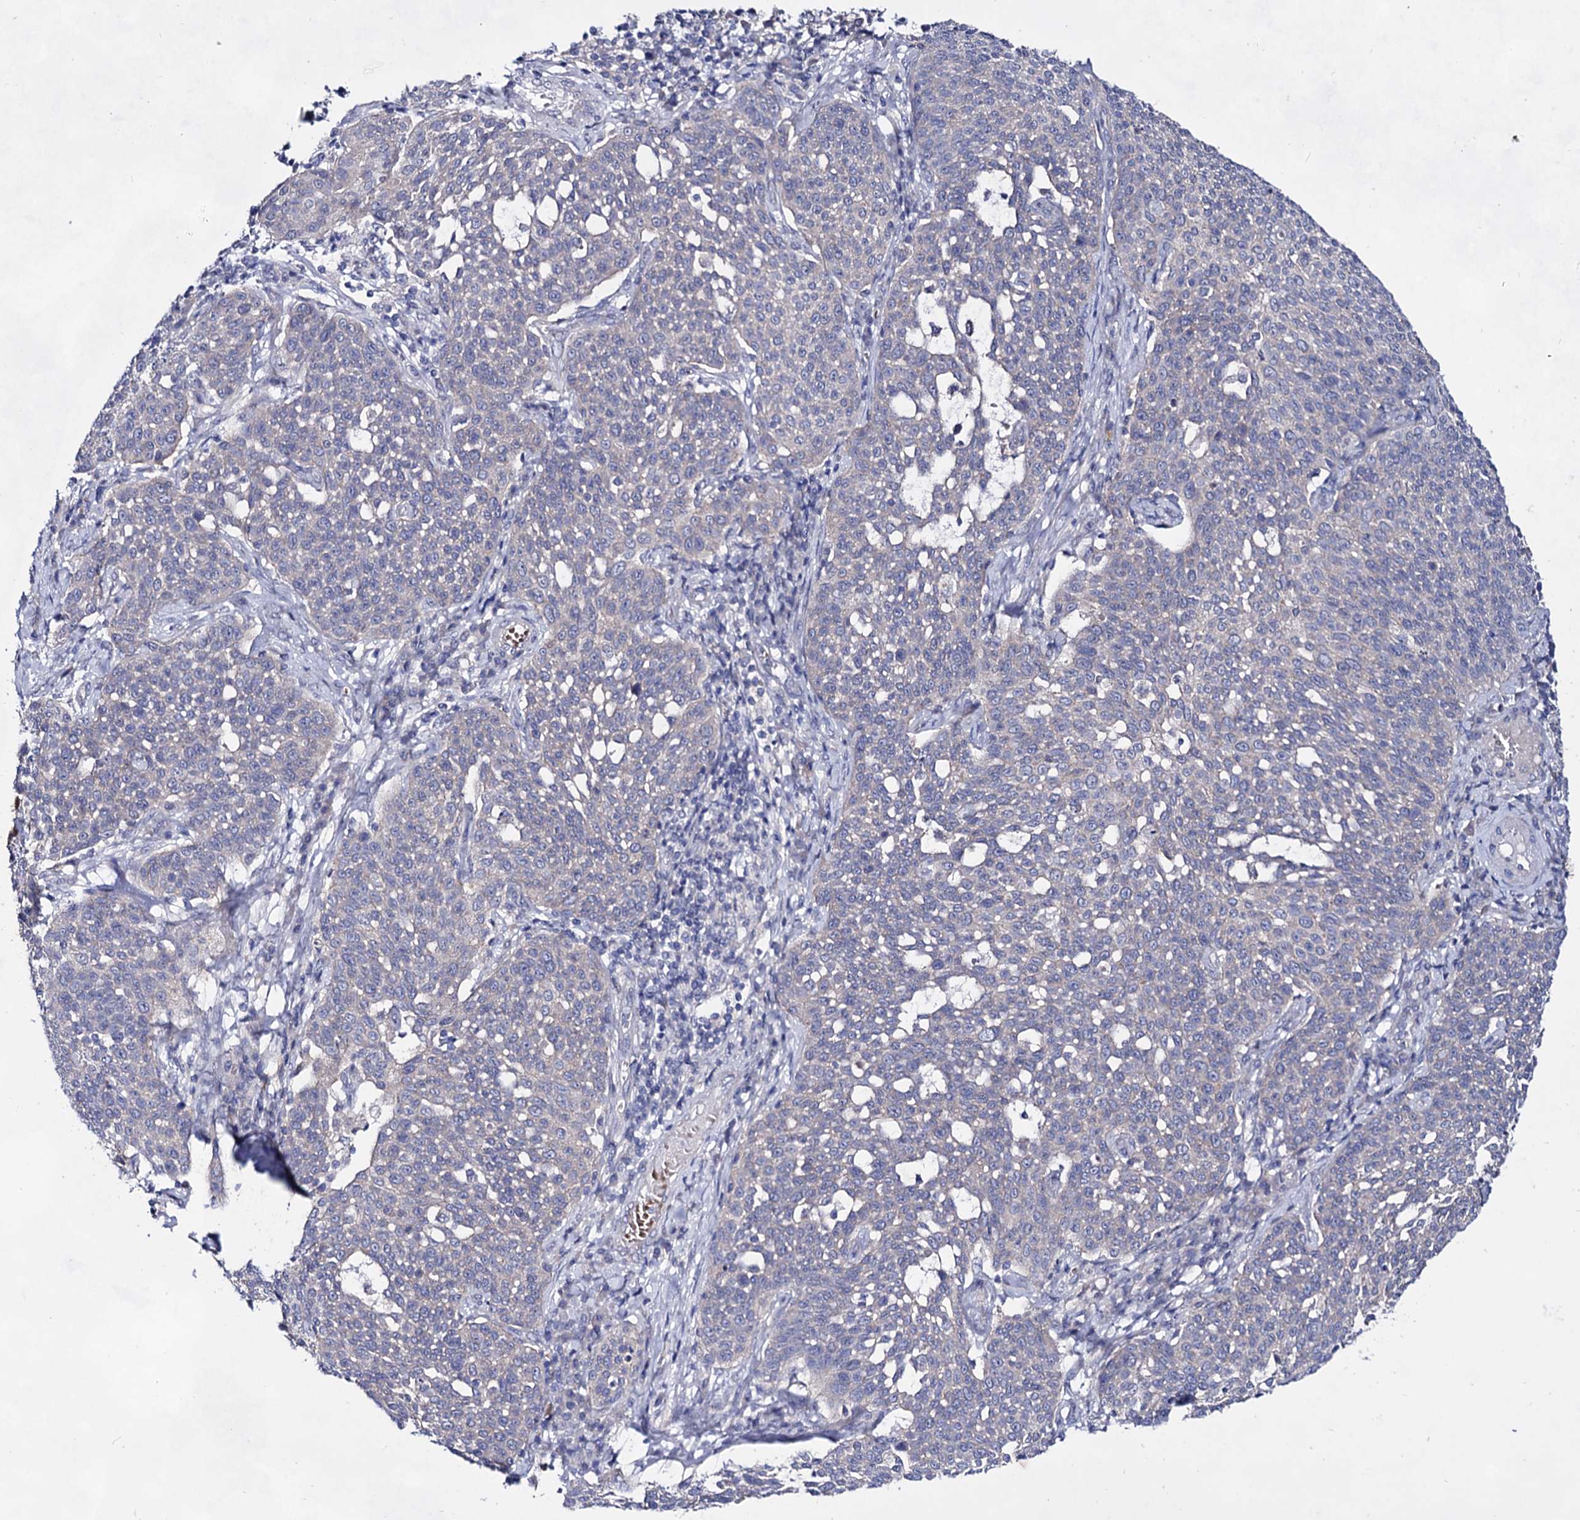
{"staining": {"intensity": "negative", "quantity": "none", "location": "none"}, "tissue": "cervical cancer", "cell_type": "Tumor cells", "image_type": "cancer", "snomed": [{"axis": "morphology", "description": "Squamous cell carcinoma, NOS"}, {"axis": "topography", "description": "Cervix"}], "caption": "This is an immunohistochemistry (IHC) micrograph of human cervical cancer (squamous cell carcinoma). There is no expression in tumor cells.", "gene": "PLIN1", "patient": {"sex": "female", "age": 34}}